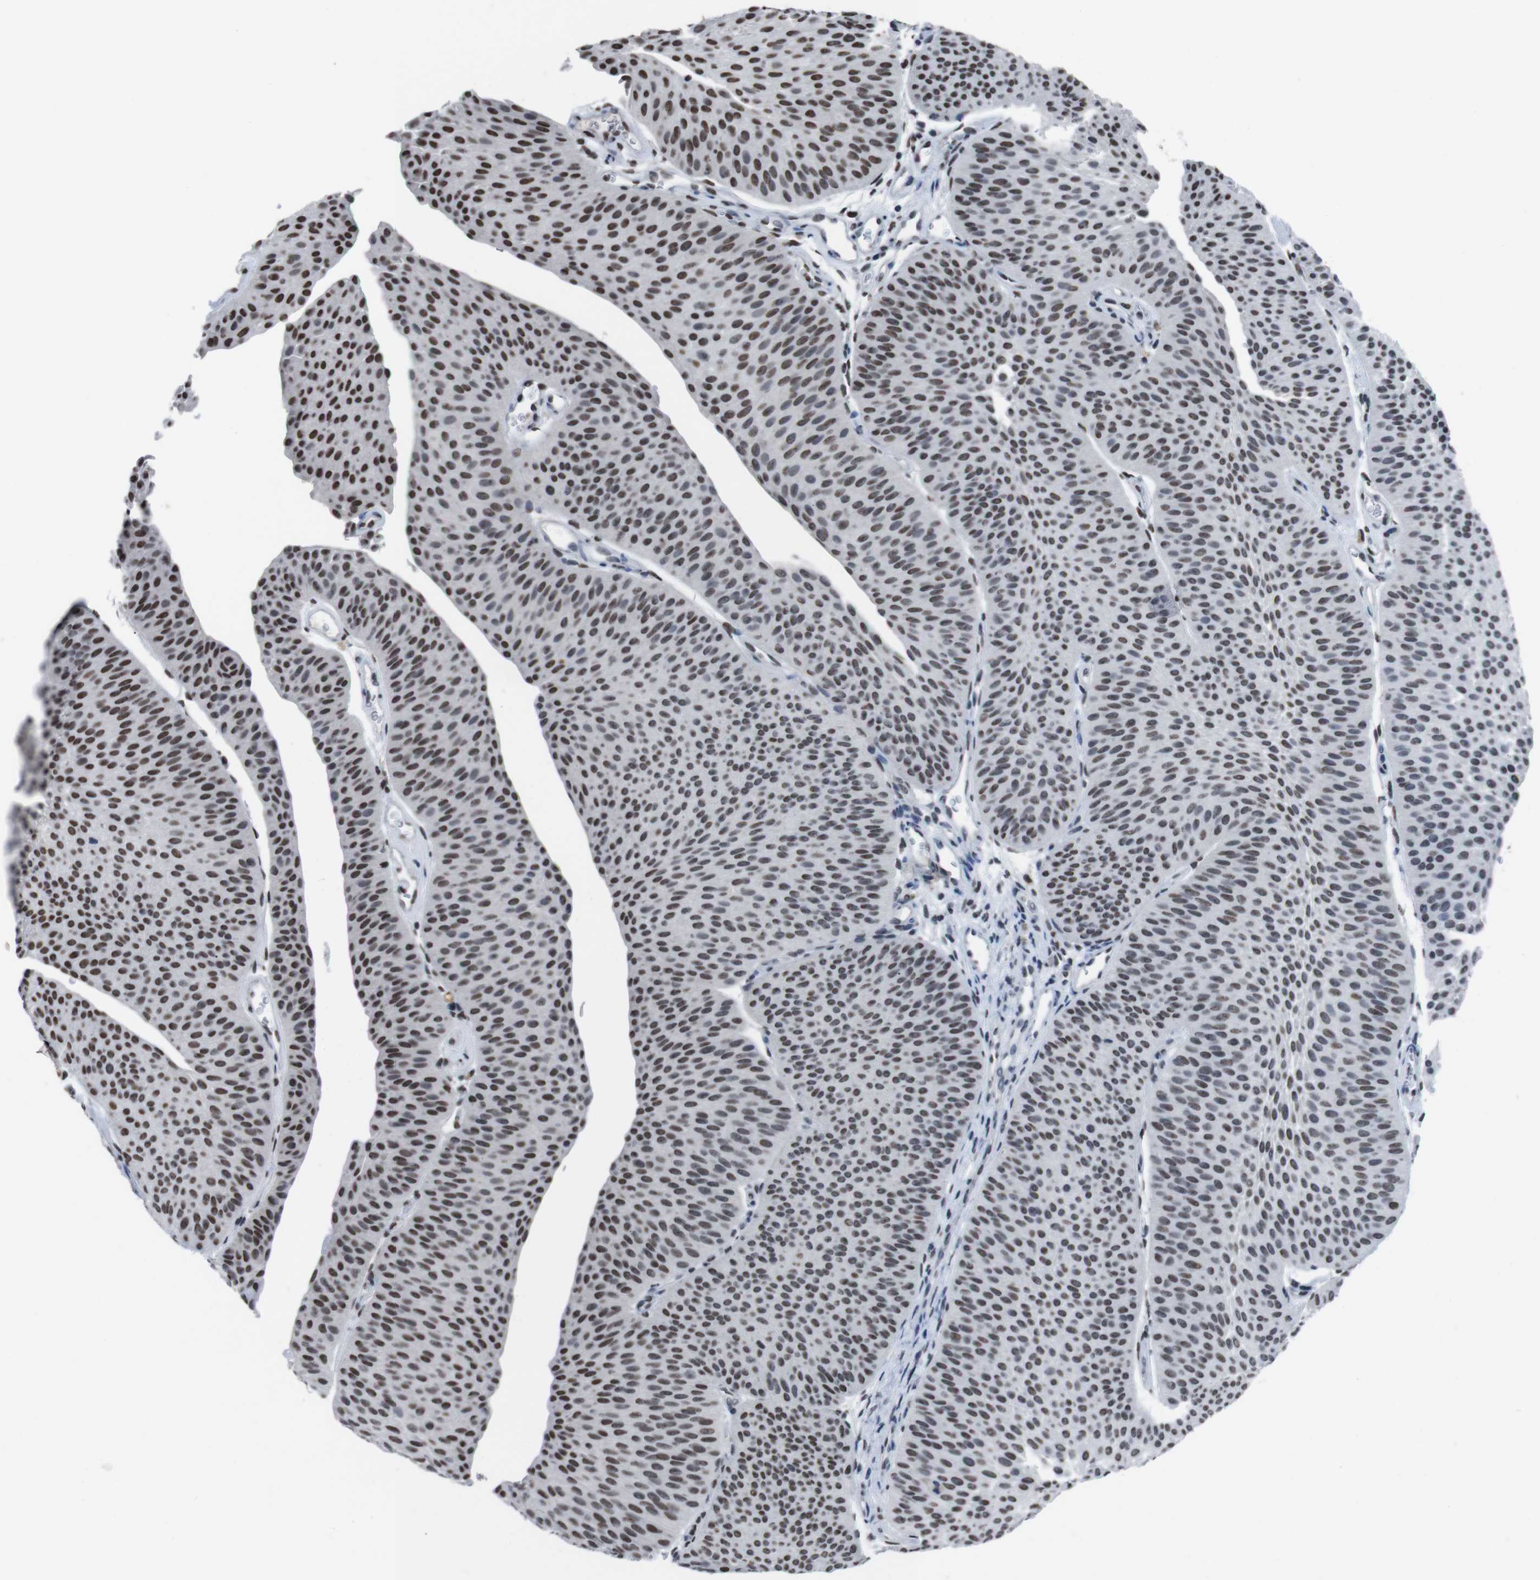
{"staining": {"intensity": "moderate", "quantity": ">75%", "location": "nuclear"}, "tissue": "urothelial cancer", "cell_type": "Tumor cells", "image_type": "cancer", "snomed": [{"axis": "morphology", "description": "Urothelial carcinoma, Low grade"}, {"axis": "topography", "description": "Urinary bladder"}], "caption": "Immunohistochemistry (IHC) histopathology image of neoplastic tissue: urothelial carcinoma (low-grade) stained using IHC reveals medium levels of moderate protein expression localized specifically in the nuclear of tumor cells, appearing as a nuclear brown color.", "gene": "PIP4P2", "patient": {"sex": "female", "age": 60}}